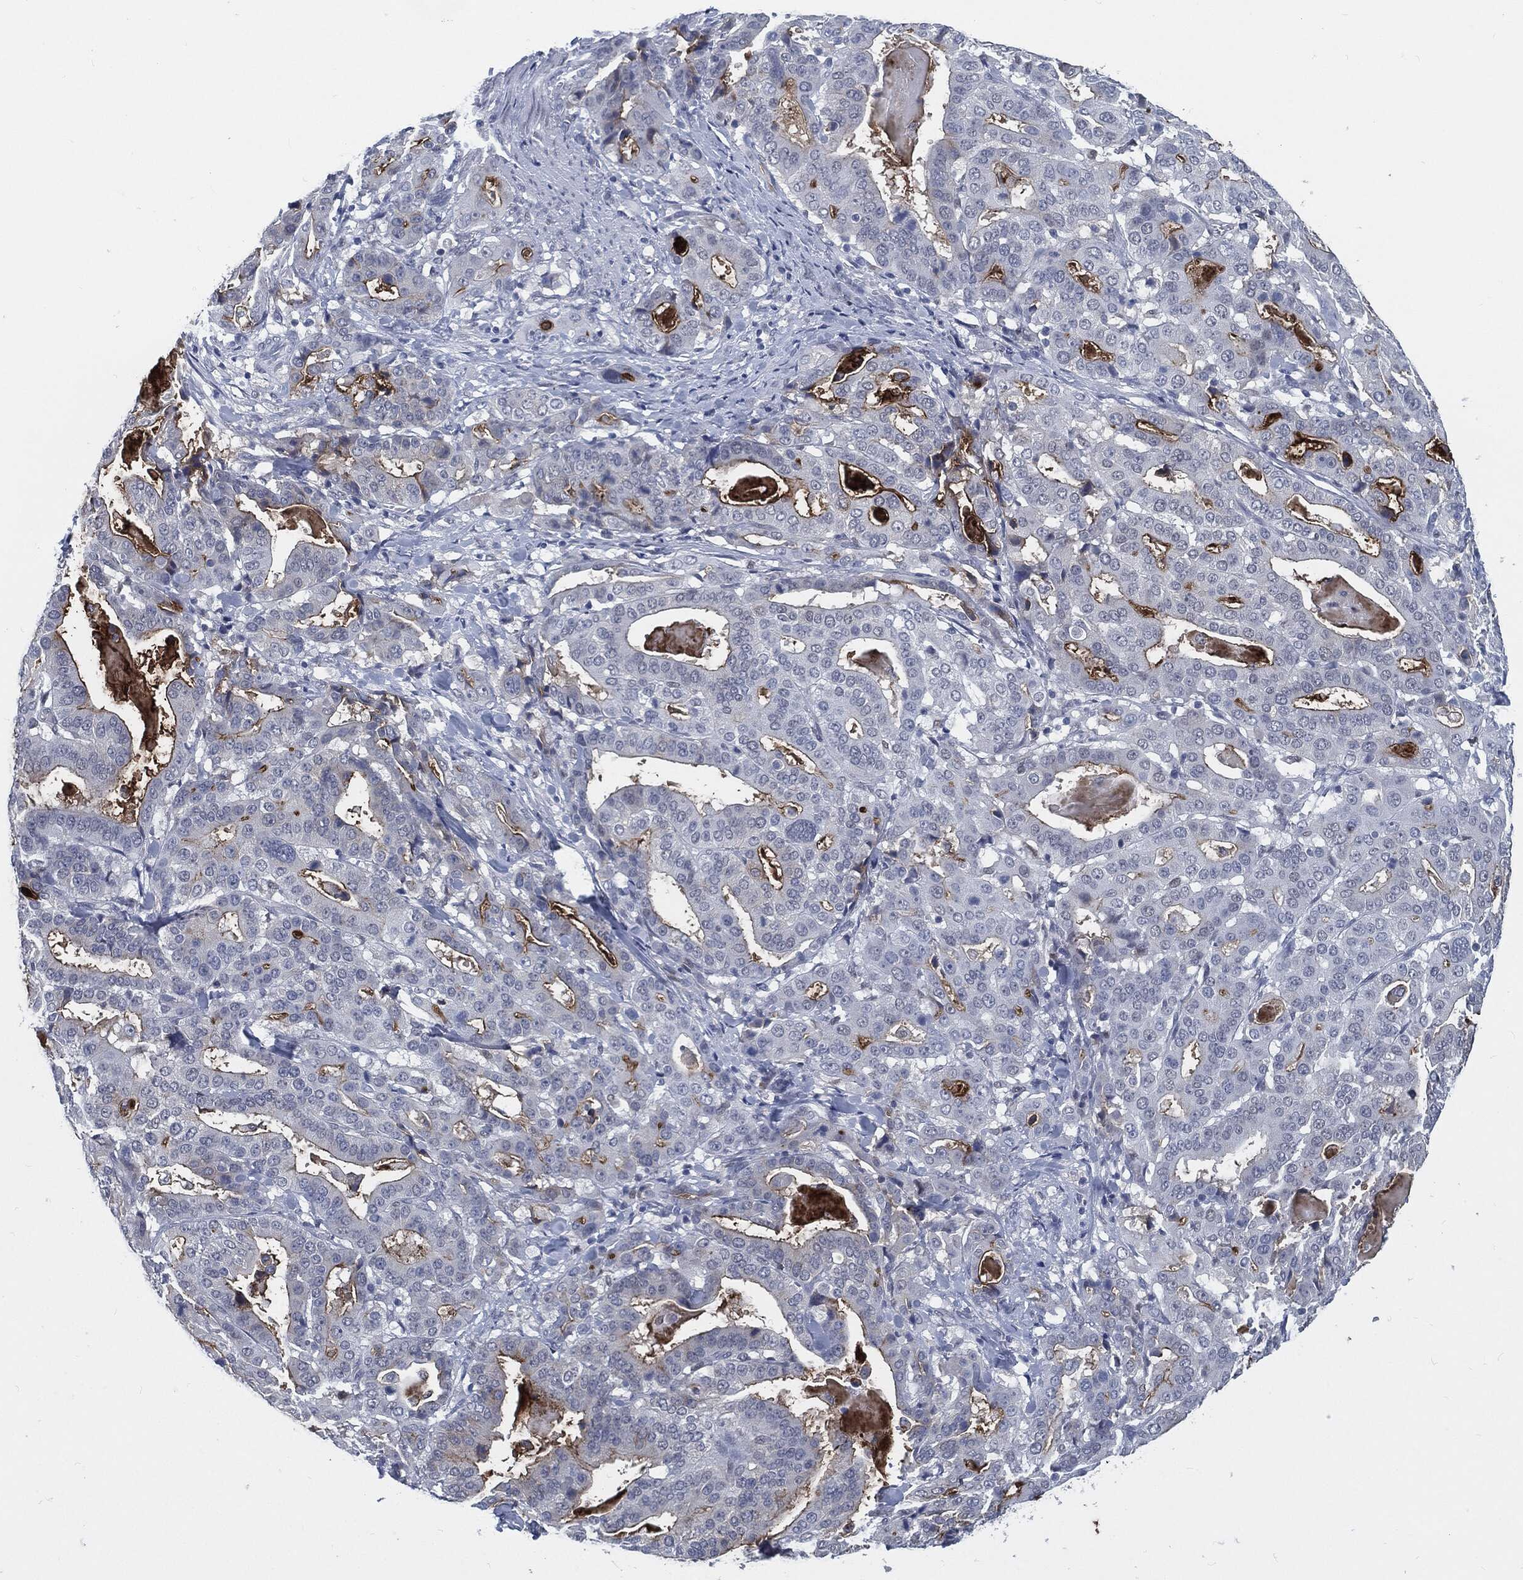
{"staining": {"intensity": "strong", "quantity": "<25%", "location": "cytoplasmic/membranous"}, "tissue": "stomach cancer", "cell_type": "Tumor cells", "image_type": "cancer", "snomed": [{"axis": "morphology", "description": "Adenocarcinoma, NOS"}, {"axis": "topography", "description": "Stomach"}], "caption": "Protein analysis of stomach cancer (adenocarcinoma) tissue reveals strong cytoplasmic/membranous positivity in about <25% of tumor cells.", "gene": "PROM1", "patient": {"sex": "male", "age": 48}}